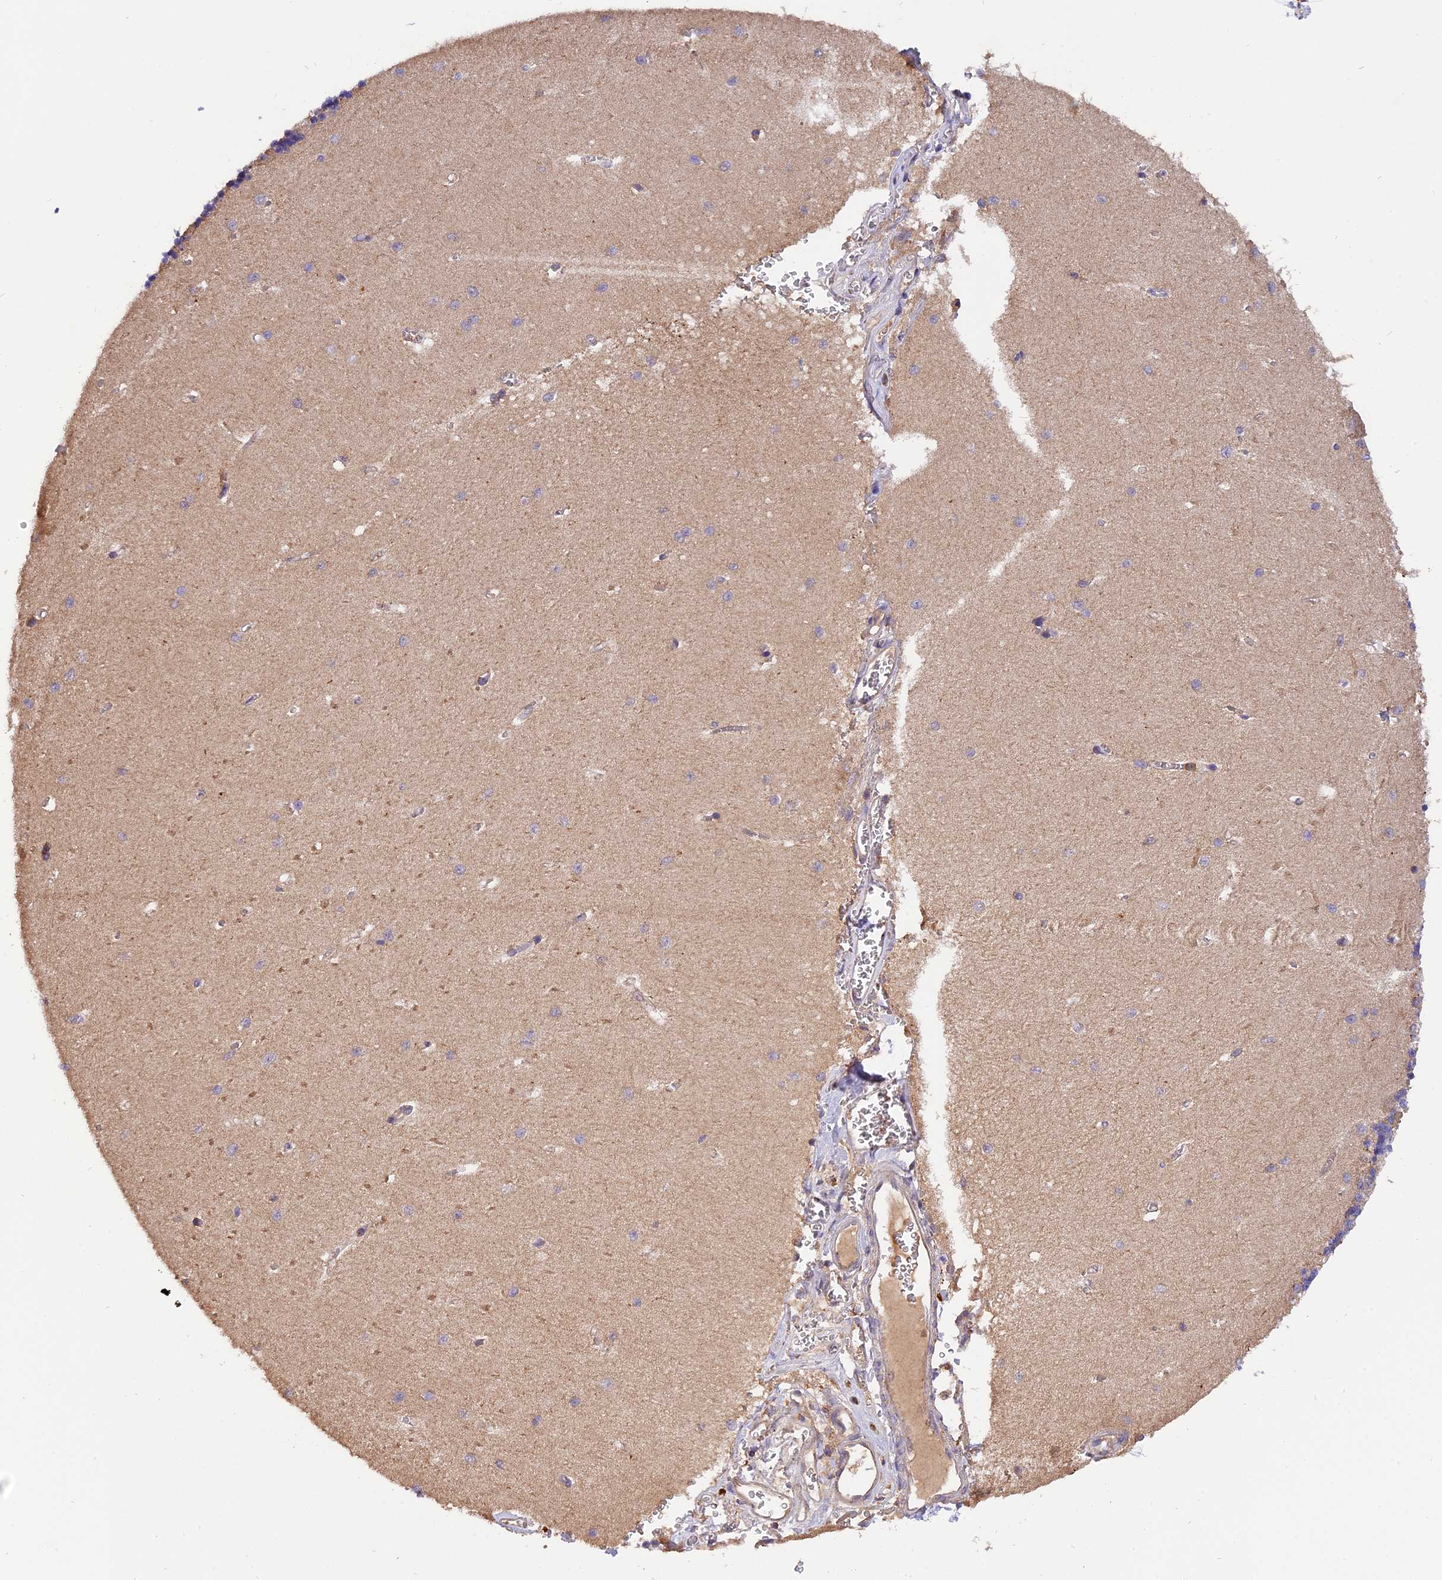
{"staining": {"intensity": "weak", "quantity": ">75%", "location": "cytoplasmic/membranous"}, "tissue": "cerebellum", "cell_type": "Cells in granular layer", "image_type": "normal", "snomed": [{"axis": "morphology", "description": "Normal tissue, NOS"}, {"axis": "topography", "description": "Cerebellum"}], "caption": "Immunohistochemical staining of benign cerebellum demonstrates low levels of weak cytoplasmic/membranous staining in approximately >75% of cells in granular layer.", "gene": "PEX3", "patient": {"sex": "male", "age": 37}}